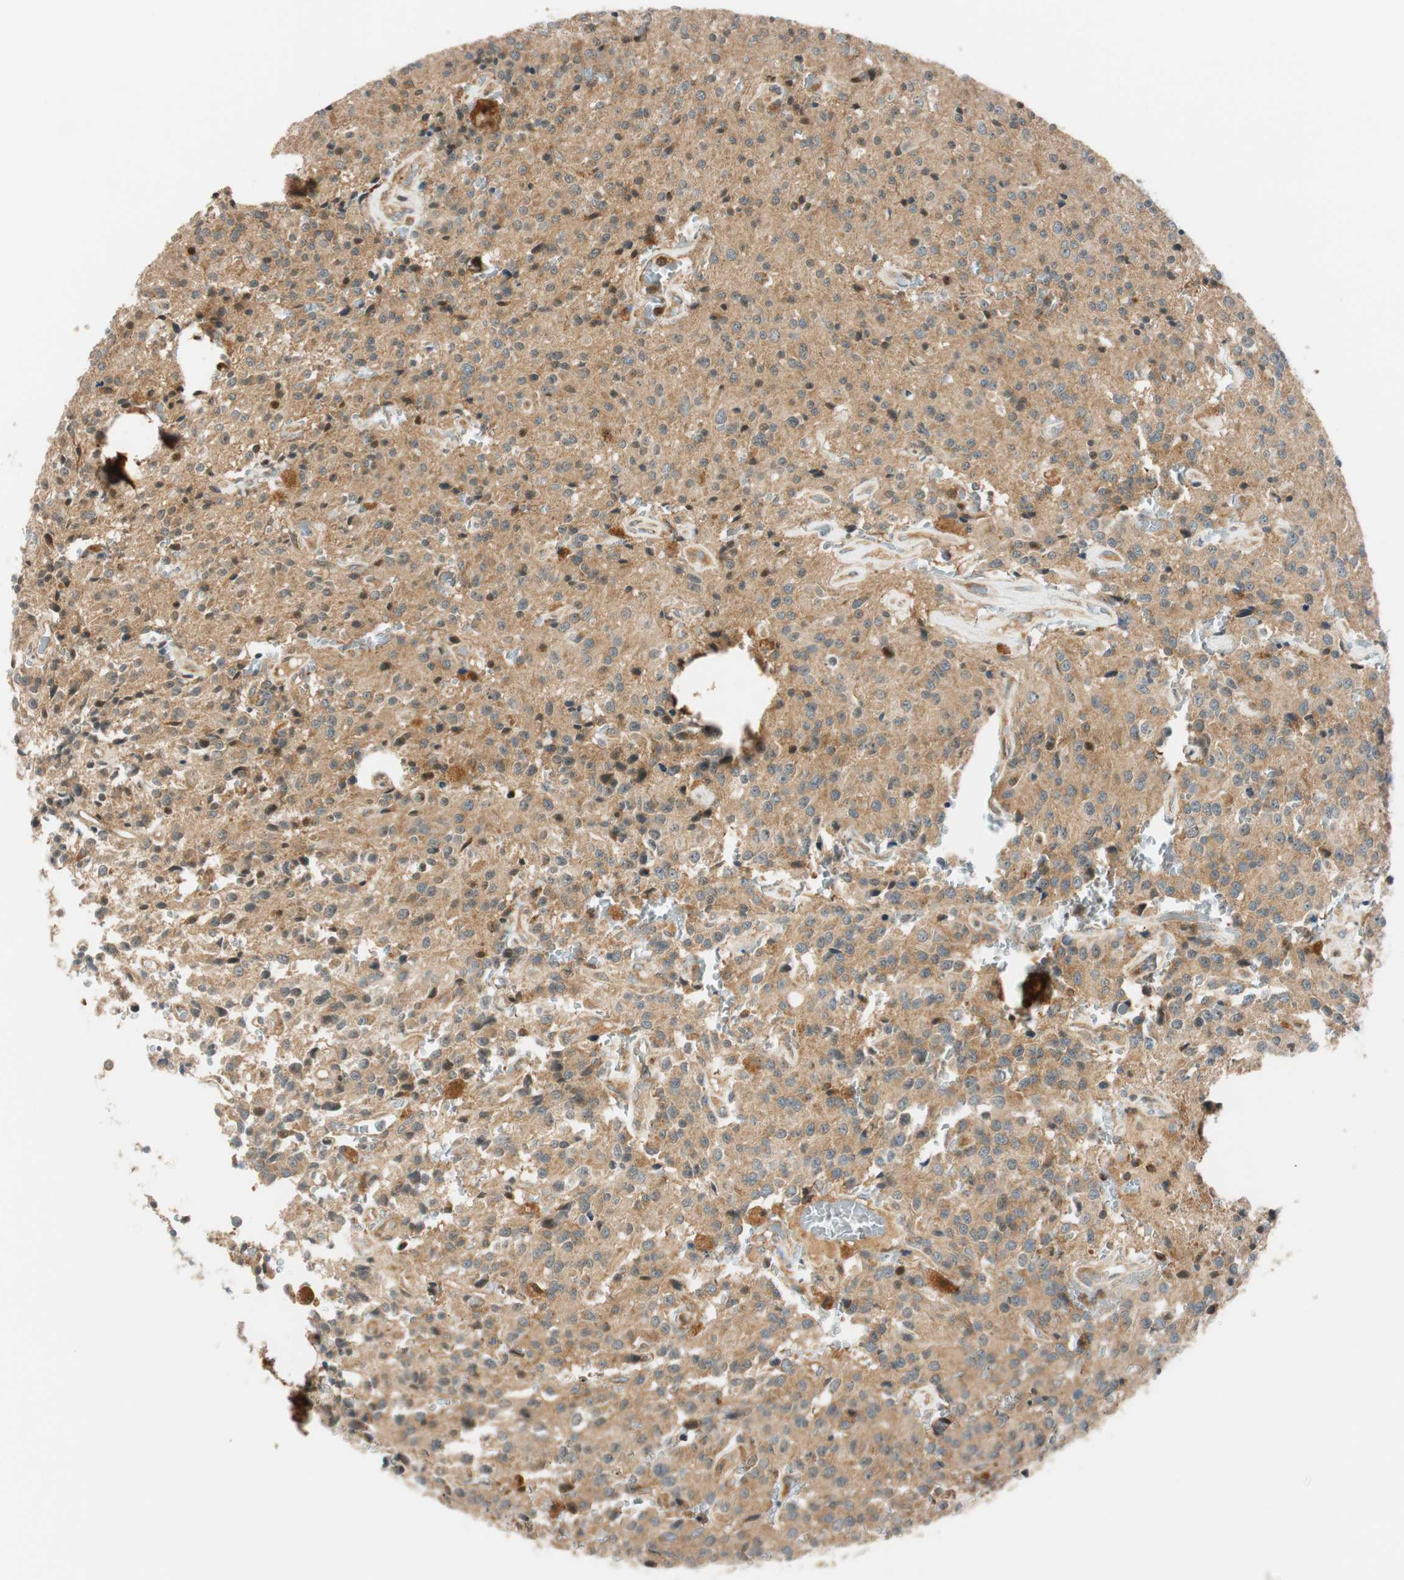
{"staining": {"intensity": "negative", "quantity": "none", "location": "none"}, "tissue": "glioma", "cell_type": "Tumor cells", "image_type": "cancer", "snomed": [{"axis": "morphology", "description": "Glioma, malignant, Low grade"}, {"axis": "topography", "description": "Brain"}], "caption": "This image is of glioma stained with immunohistochemistry (IHC) to label a protein in brown with the nuclei are counter-stained blue. There is no staining in tumor cells. The staining was performed using DAB to visualize the protein expression in brown, while the nuclei were stained in blue with hematoxylin (Magnification: 20x).", "gene": "ABI1", "patient": {"sex": "male", "age": 58}}